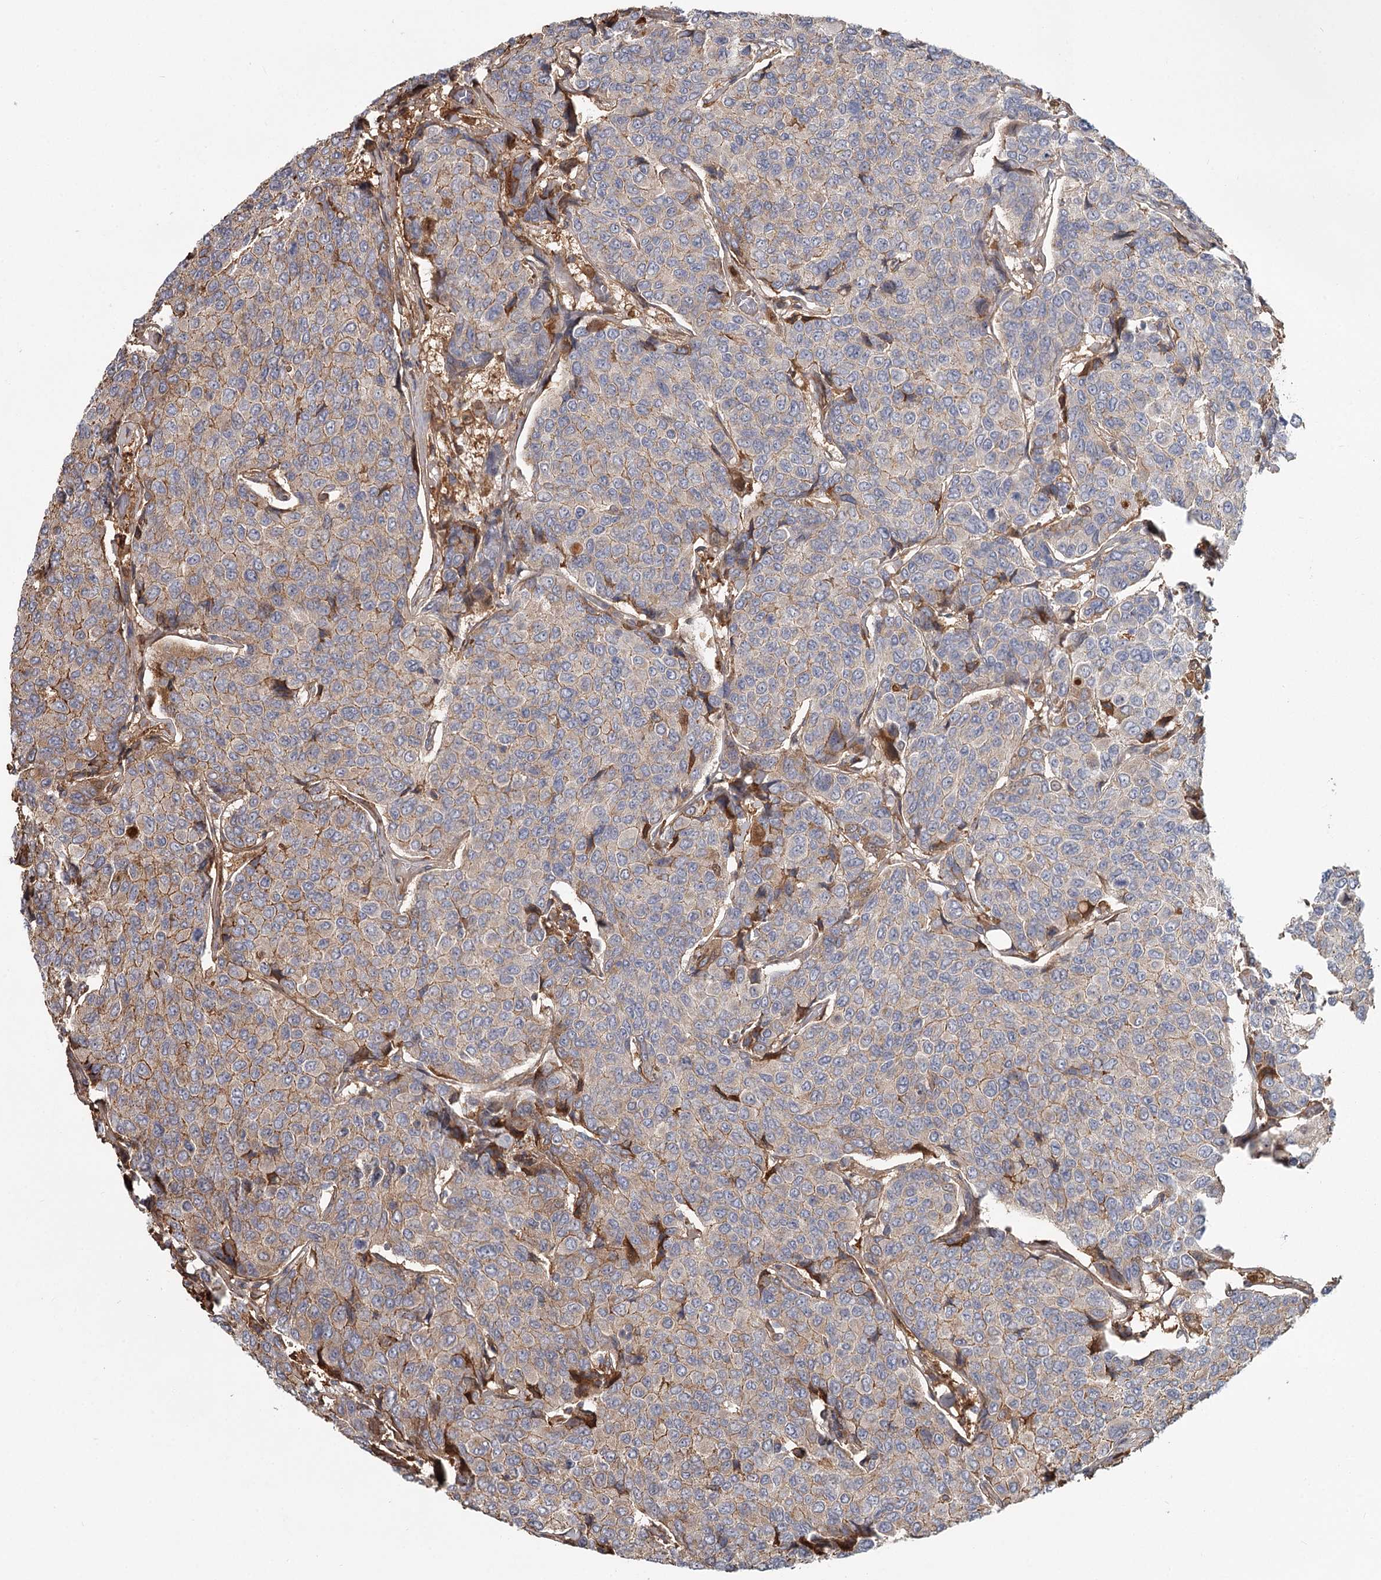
{"staining": {"intensity": "moderate", "quantity": "<25%", "location": "cytoplasmic/membranous"}, "tissue": "breast cancer", "cell_type": "Tumor cells", "image_type": "cancer", "snomed": [{"axis": "morphology", "description": "Duct carcinoma"}, {"axis": "topography", "description": "Breast"}], "caption": "Brown immunohistochemical staining in human infiltrating ductal carcinoma (breast) demonstrates moderate cytoplasmic/membranous expression in about <25% of tumor cells.", "gene": "DHRS9", "patient": {"sex": "female", "age": 55}}